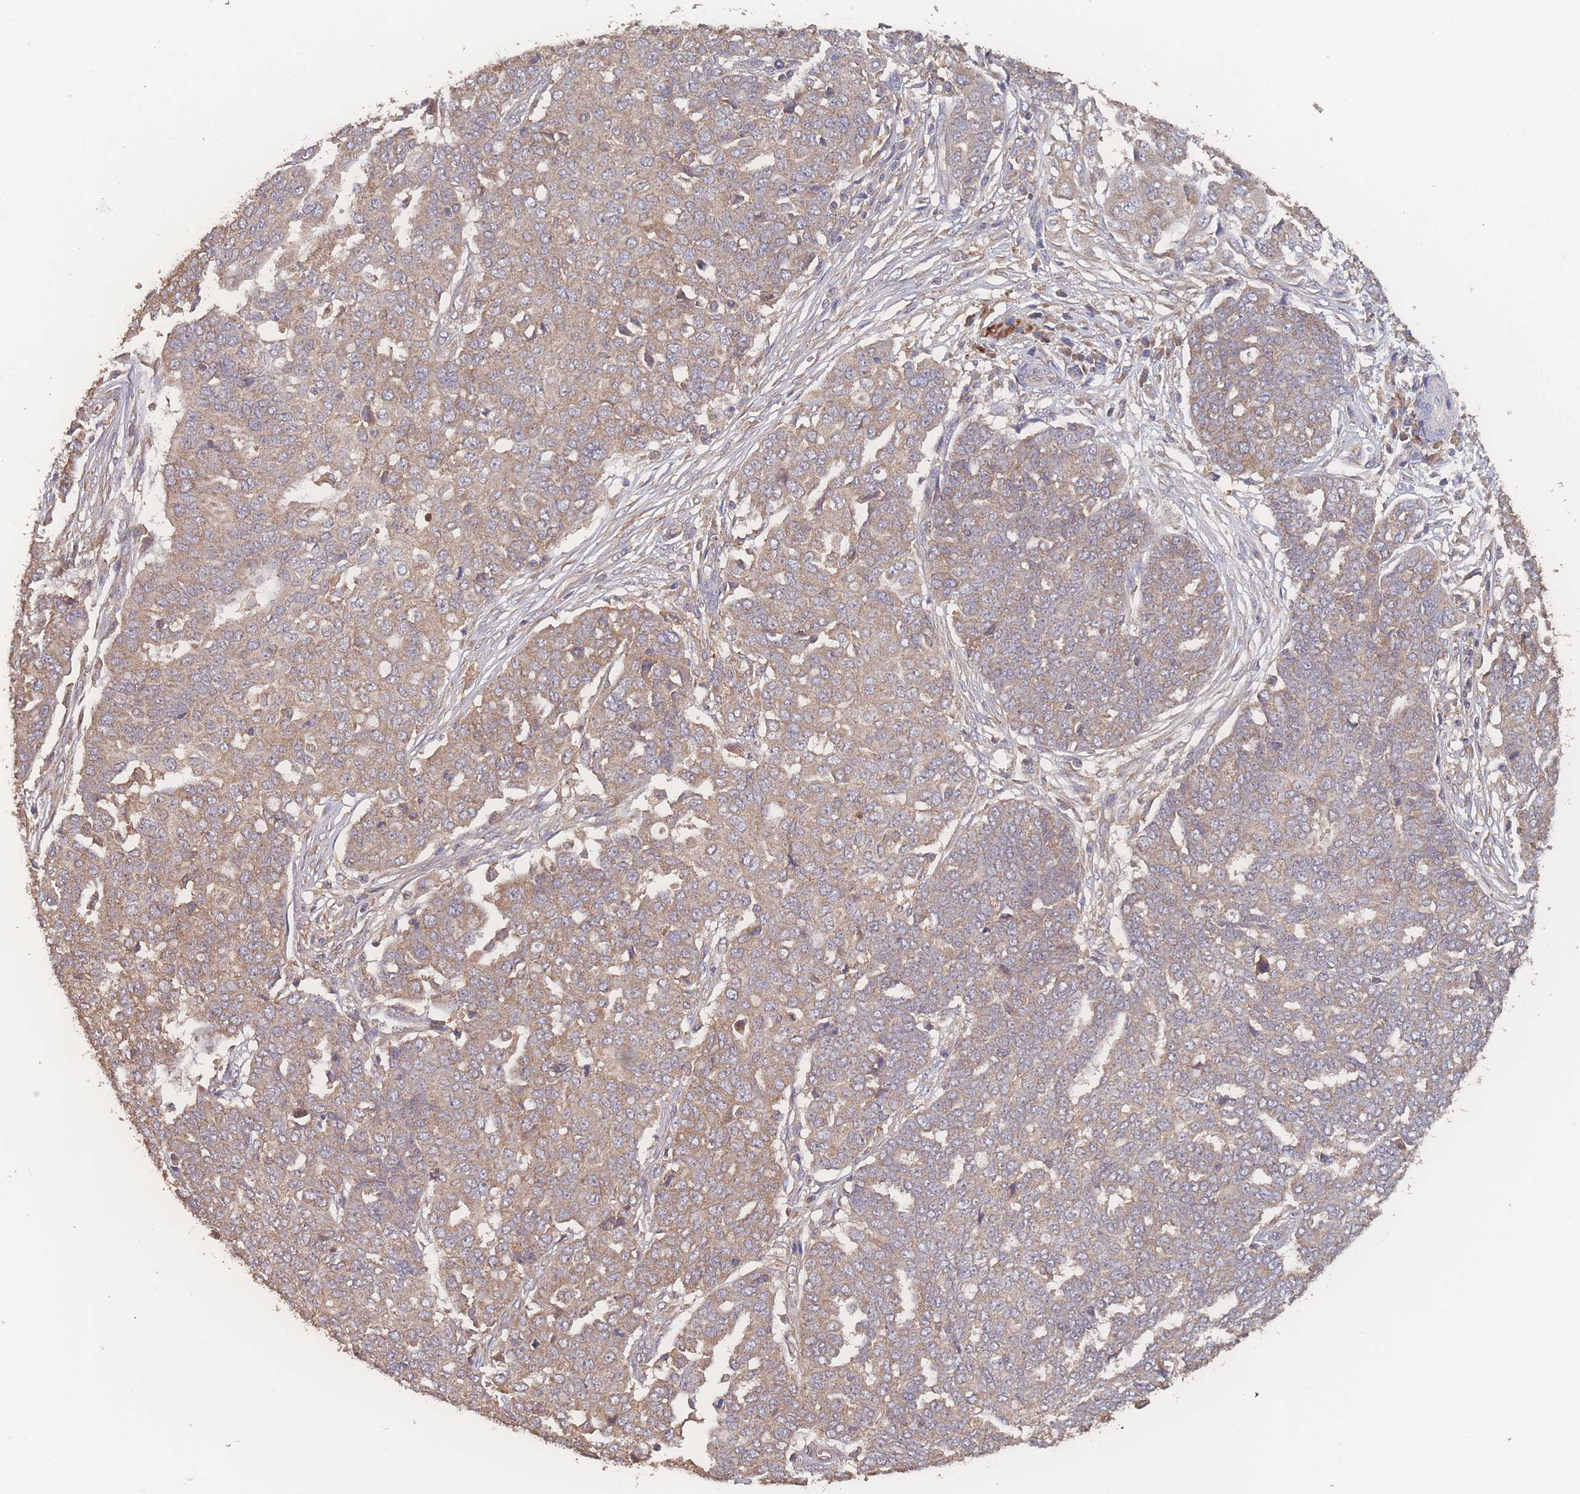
{"staining": {"intensity": "moderate", "quantity": ">75%", "location": "cytoplasmic/membranous"}, "tissue": "ovarian cancer", "cell_type": "Tumor cells", "image_type": "cancer", "snomed": [{"axis": "morphology", "description": "Cystadenocarcinoma, serous, NOS"}, {"axis": "topography", "description": "Soft tissue"}, {"axis": "topography", "description": "Ovary"}], "caption": "Tumor cells demonstrate medium levels of moderate cytoplasmic/membranous expression in approximately >75% of cells in human serous cystadenocarcinoma (ovarian).", "gene": "ATXN10", "patient": {"sex": "female", "age": 57}}